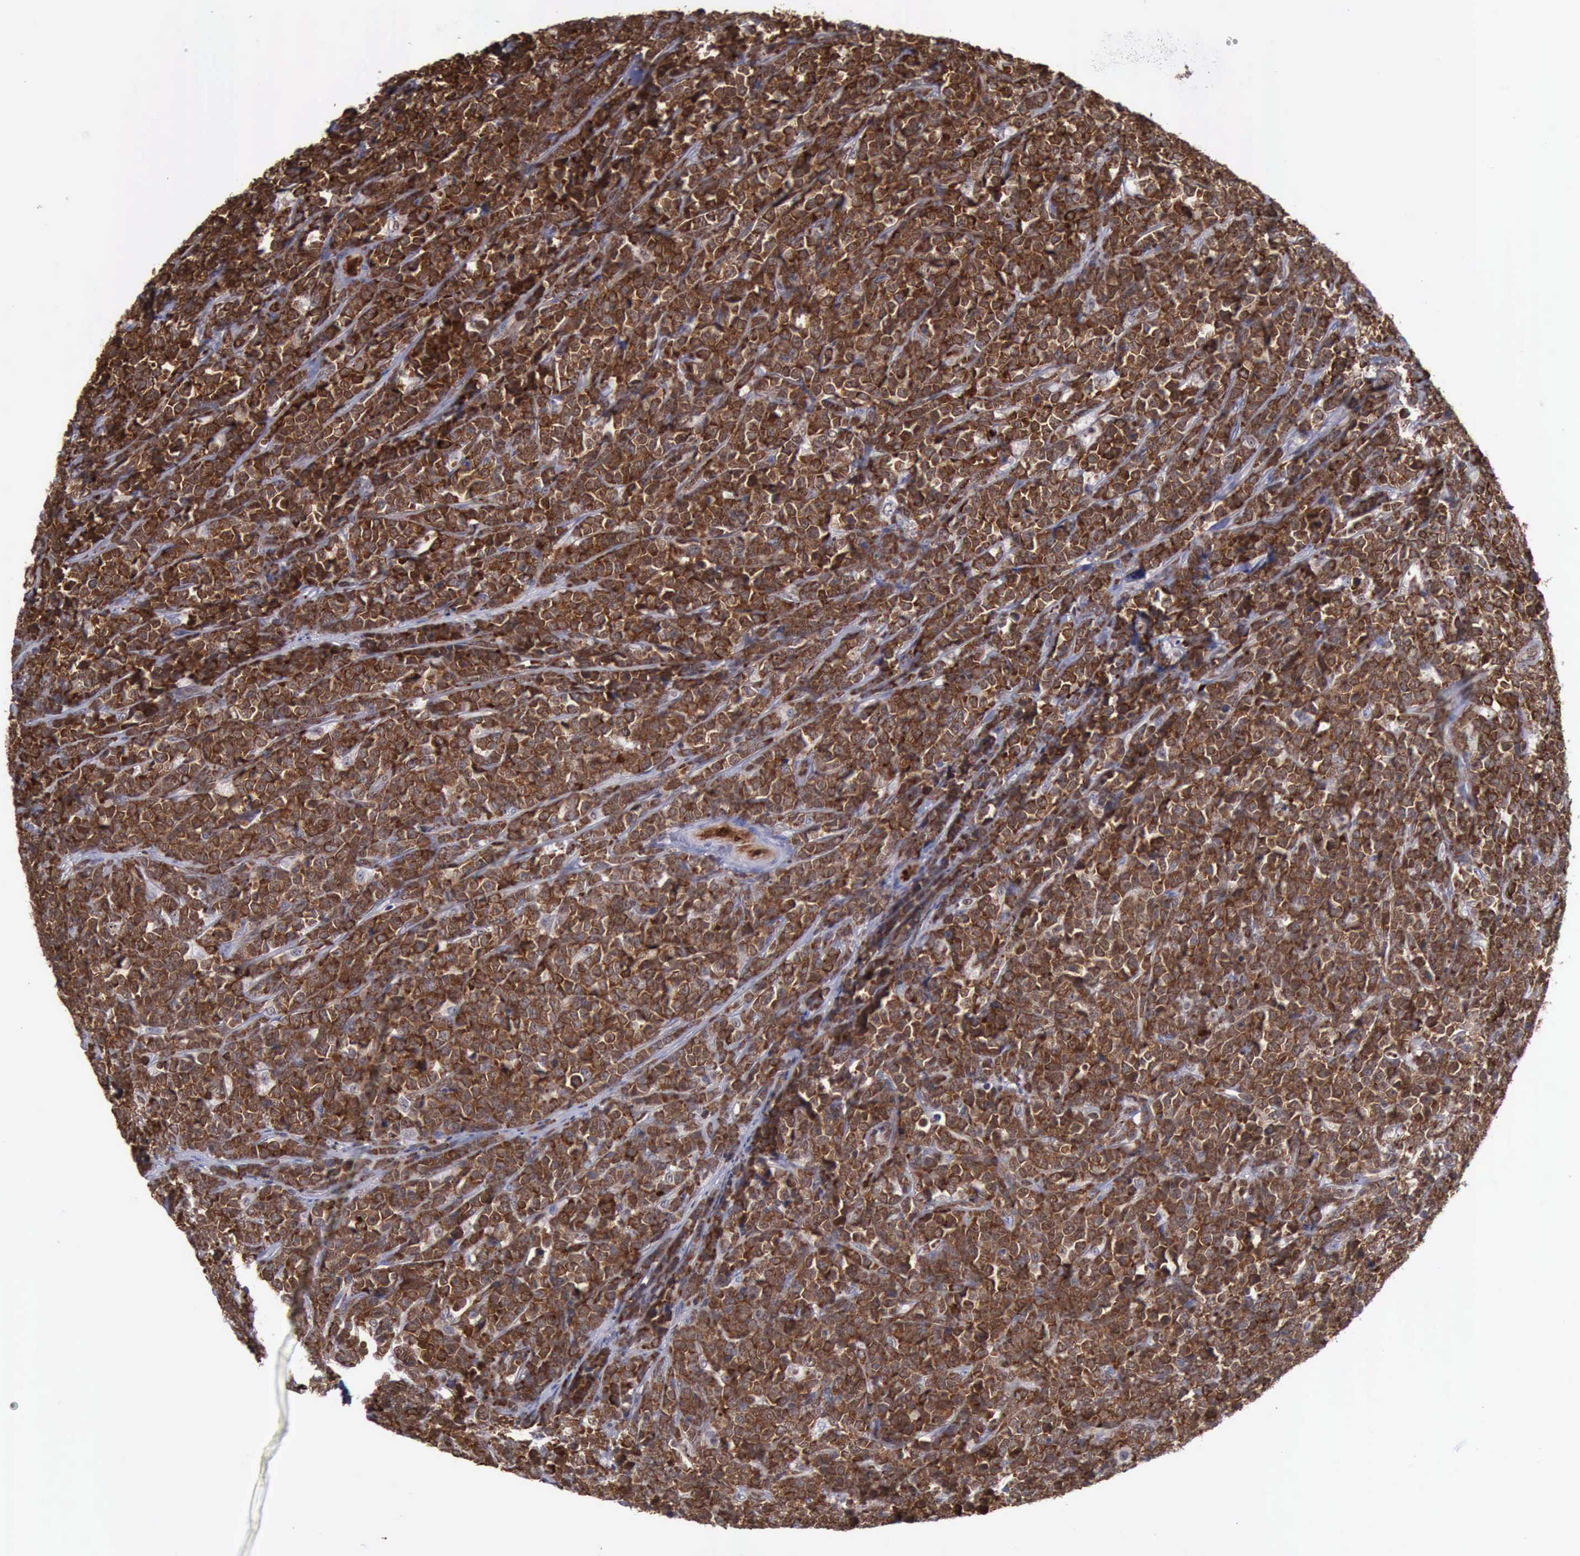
{"staining": {"intensity": "strong", "quantity": ">75%", "location": "cytoplasmic/membranous,nuclear"}, "tissue": "lymphoma", "cell_type": "Tumor cells", "image_type": "cancer", "snomed": [{"axis": "morphology", "description": "Malignant lymphoma, non-Hodgkin's type, High grade"}, {"axis": "topography", "description": "Small intestine"}, {"axis": "topography", "description": "Colon"}], "caption": "Human malignant lymphoma, non-Hodgkin's type (high-grade) stained with a brown dye exhibits strong cytoplasmic/membranous and nuclear positive staining in approximately >75% of tumor cells.", "gene": "PDCD4", "patient": {"sex": "male", "age": 8}}